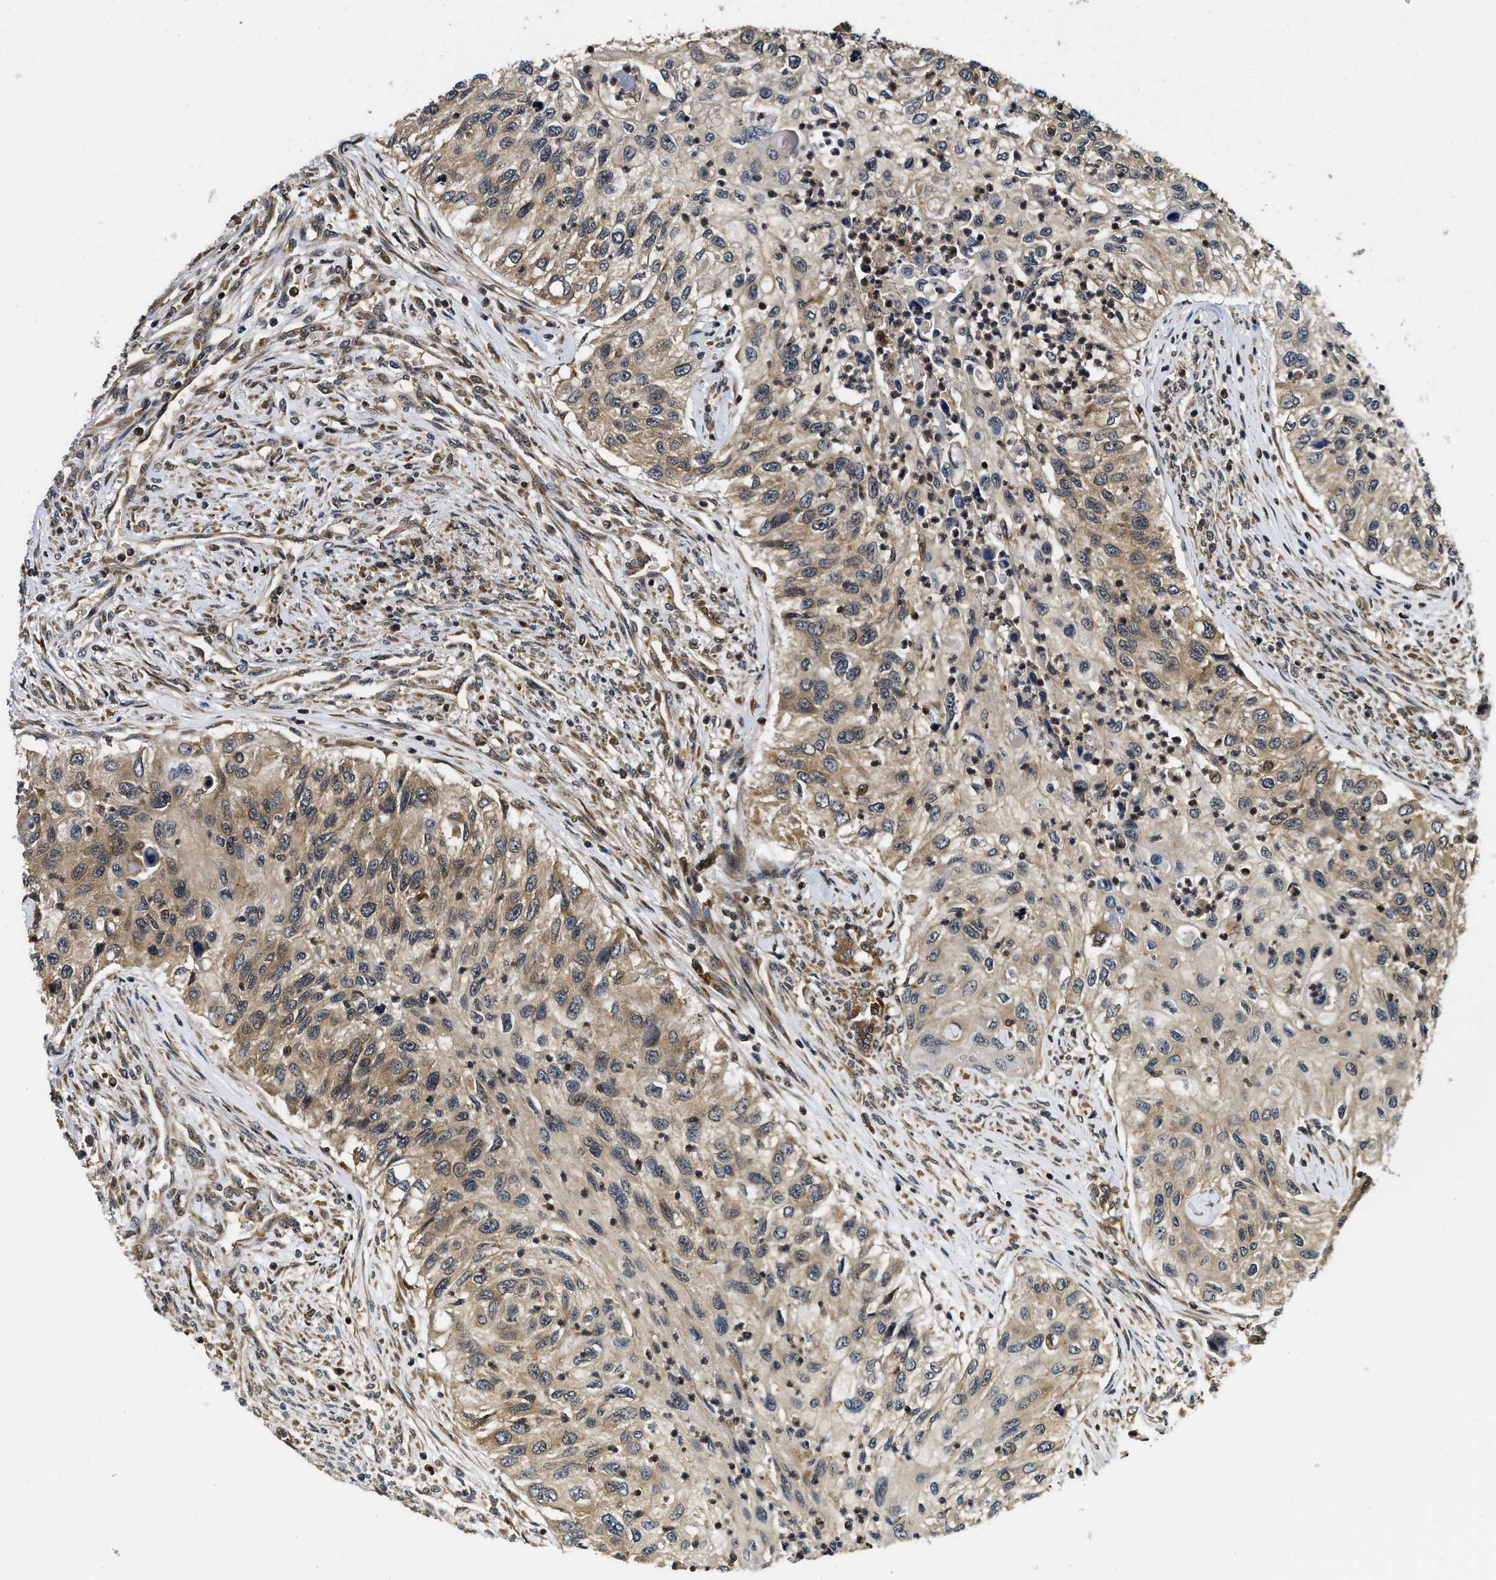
{"staining": {"intensity": "moderate", "quantity": ">75%", "location": "cytoplasmic/membranous"}, "tissue": "urothelial cancer", "cell_type": "Tumor cells", "image_type": "cancer", "snomed": [{"axis": "morphology", "description": "Urothelial carcinoma, High grade"}, {"axis": "topography", "description": "Urinary bladder"}], "caption": "The photomicrograph displays staining of urothelial cancer, revealing moderate cytoplasmic/membranous protein staining (brown color) within tumor cells.", "gene": "ADSL", "patient": {"sex": "female", "age": 60}}